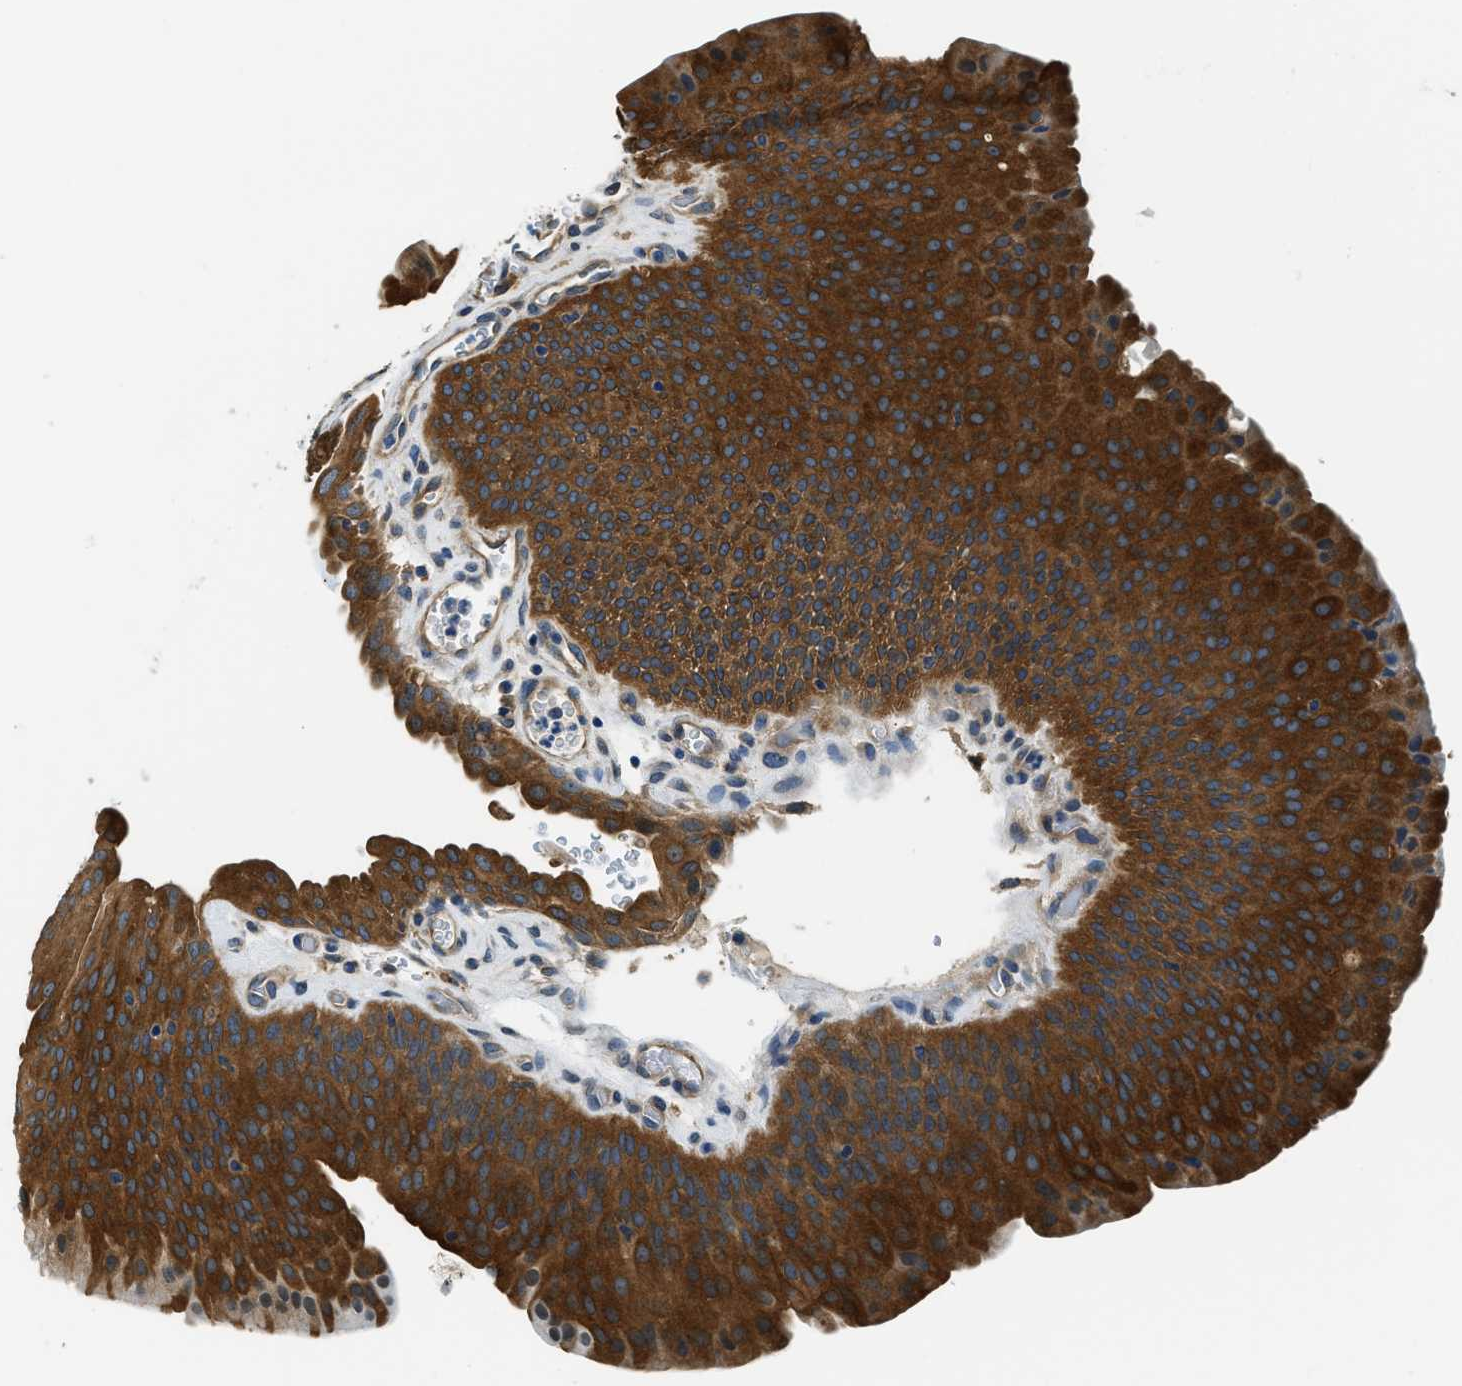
{"staining": {"intensity": "strong", "quantity": ">75%", "location": "cytoplasmic/membranous"}, "tissue": "urothelial cancer", "cell_type": "Tumor cells", "image_type": "cancer", "snomed": [{"axis": "morphology", "description": "Urothelial carcinoma, Low grade"}, {"axis": "morphology", "description": "Urothelial carcinoma, High grade"}, {"axis": "topography", "description": "Urinary bladder"}], "caption": "The photomicrograph reveals a brown stain indicating the presence of a protein in the cytoplasmic/membranous of tumor cells in low-grade urothelial carcinoma.", "gene": "TWF1", "patient": {"sex": "male", "age": 35}}